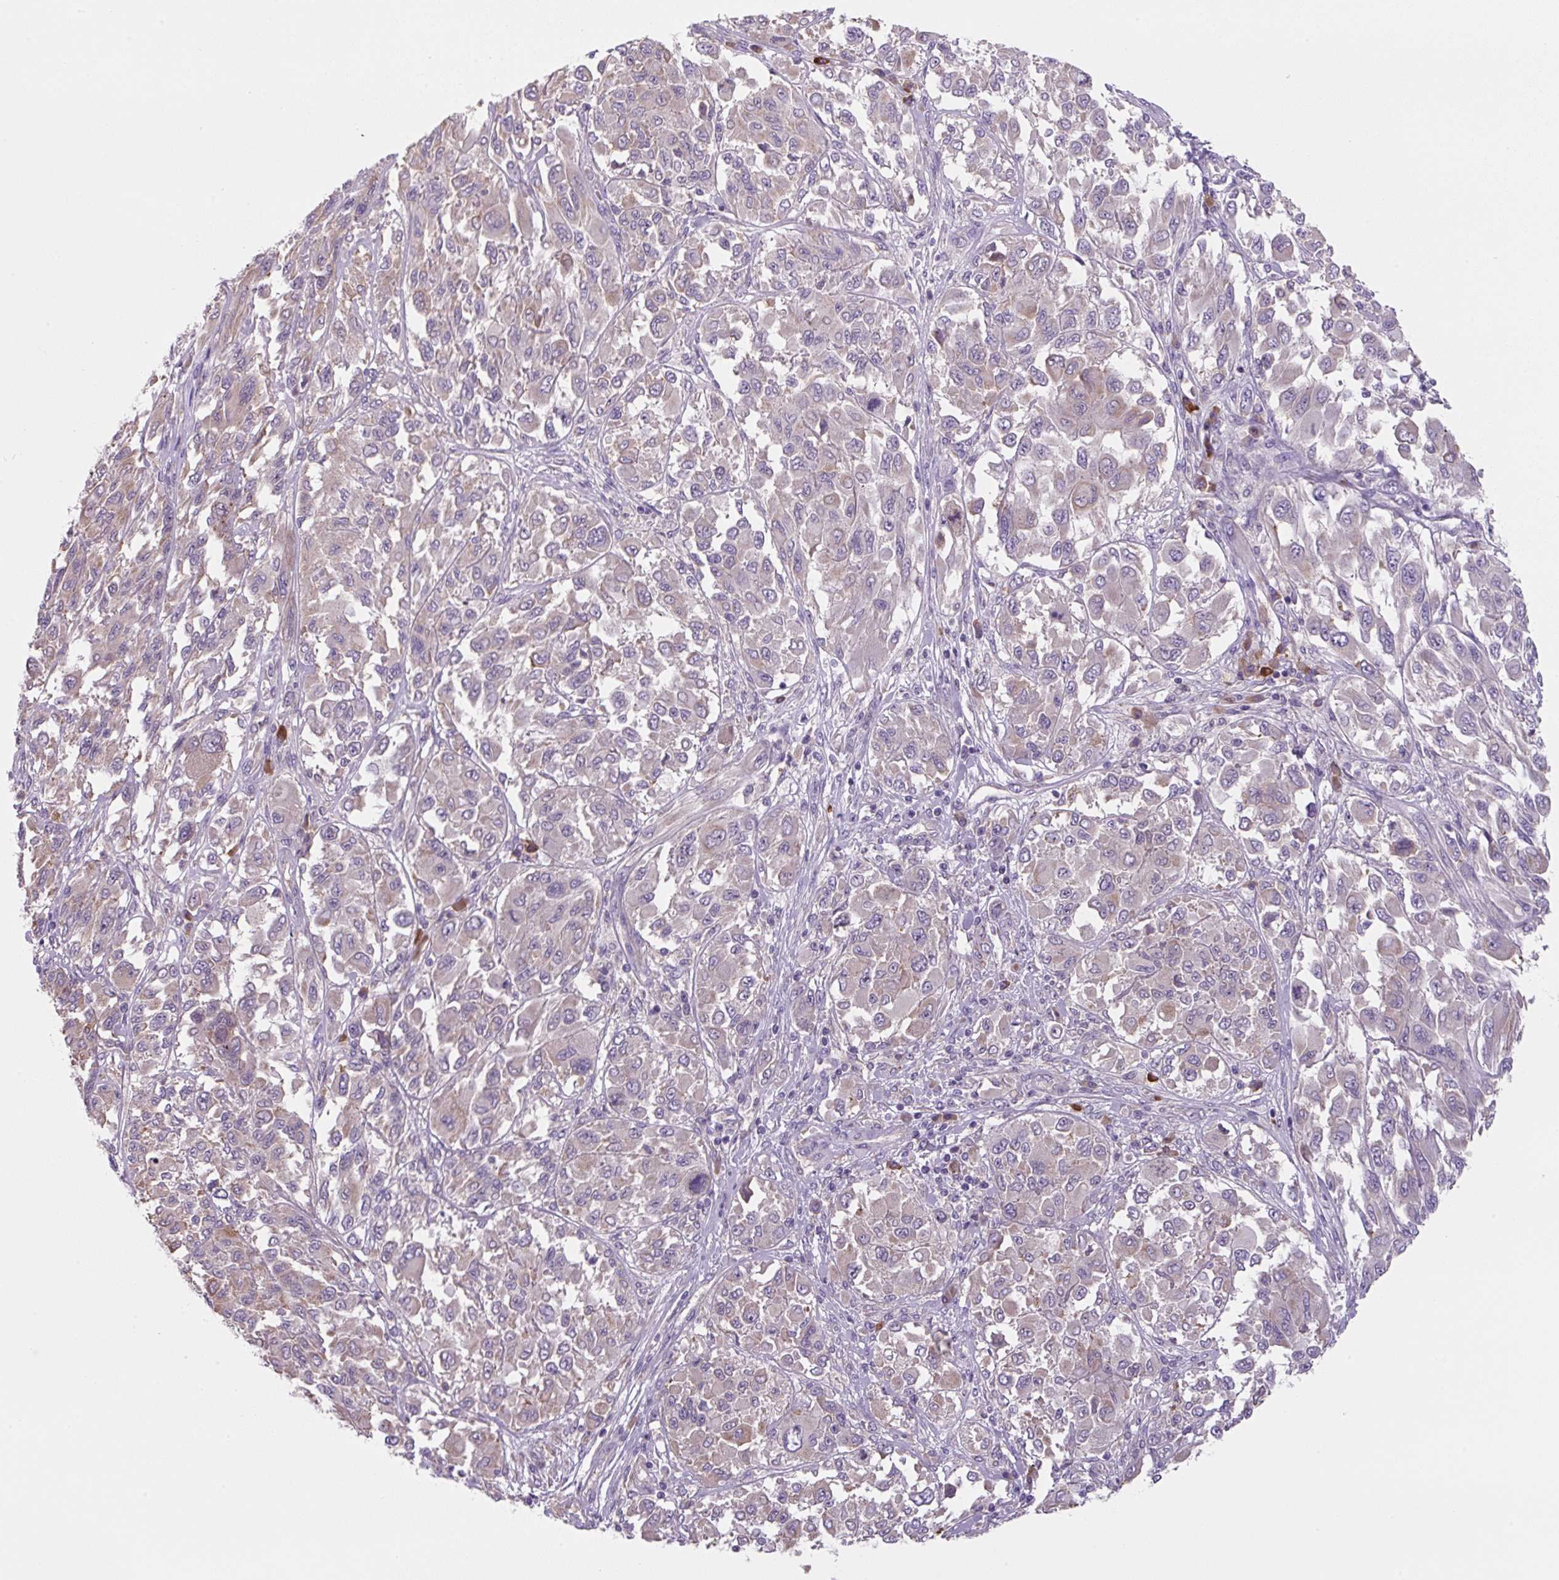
{"staining": {"intensity": "weak", "quantity": "<25%", "location": "cytoplasmic/membranous"}, "tissue": "melanoma", "cell_type": "Tumor cells", "image_type": "cancer", "snomed": [{"axis": "morphology", "description": "Malignant melanoma, NOS"}, {"axis": "topography", "description": "Skin"}], "caption": "Malignant melanoma was stained to show a protein in brown. There is no significant positivity in tumor cells. The staining is performed using DAB (3,3'-diaminobenzidine) brown chromogen with nuclei counter-stained in using hematoxylin.", "gene": "FZD5", "patient": {"sex": "female", "age": 91}}